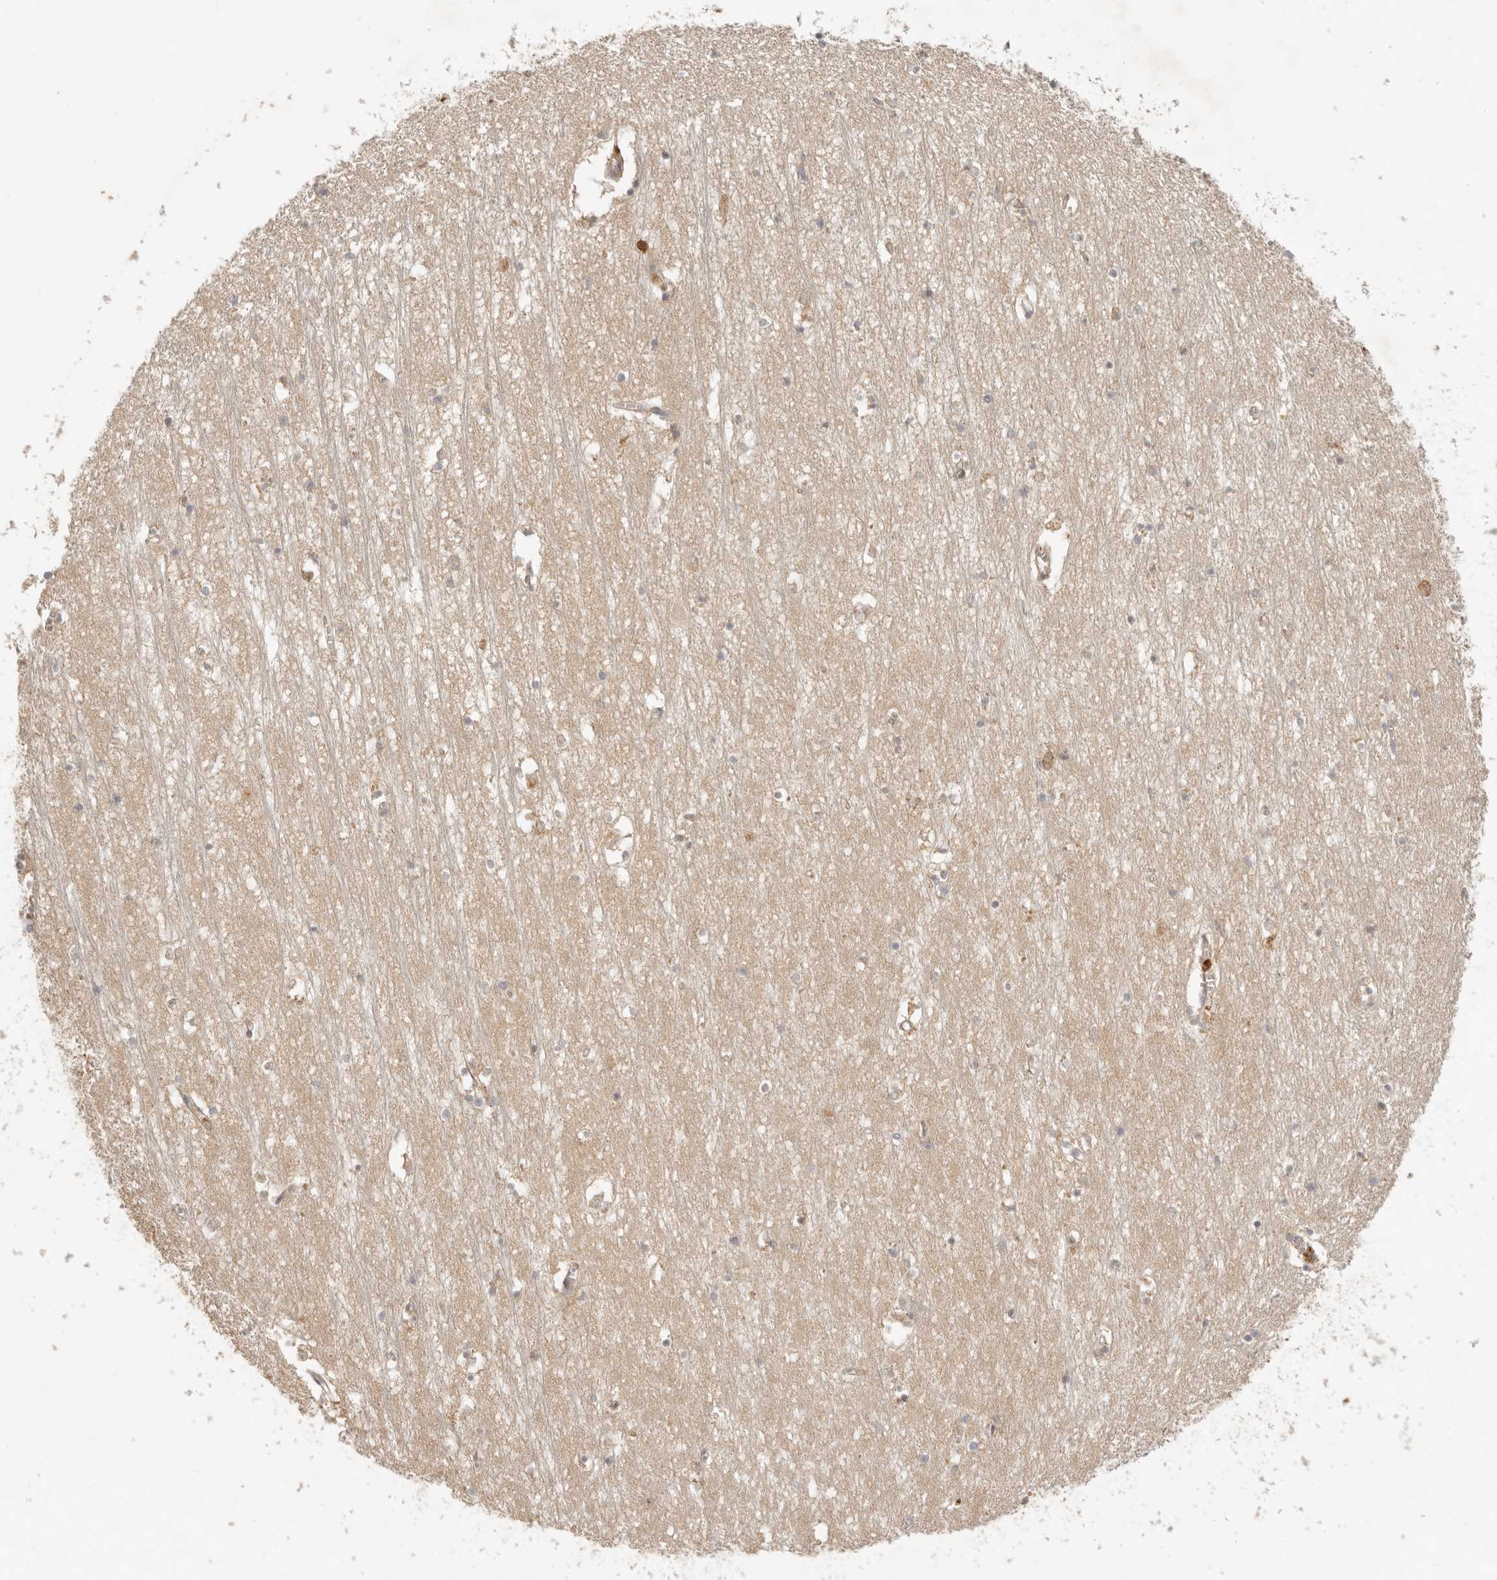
{"staining": {"intensity": "moderate", "quantity": "<25%", "location": "cytoplasmic/membranous,nuclear"}, "tissue": "hippocampus", "cell_type": "Glial cells", "image_type": "normal", "snomed": [{"axis": "morphology", "description": "Normal tissue, NOS"}, {"axis": "topography", "description": "Hippocampus"}], "caption": "Hippocampus stained with immunohistochemistry exhibits moderate cytoplasmic/membranous,nuclear expression in about <25% of glial cells. (DAB (3,3'-diaminobenzidine) IHC with brightfield microscopy, high magnification).", "gene": "AHDC1", "patient": {"sex": "male", "age": 70}}